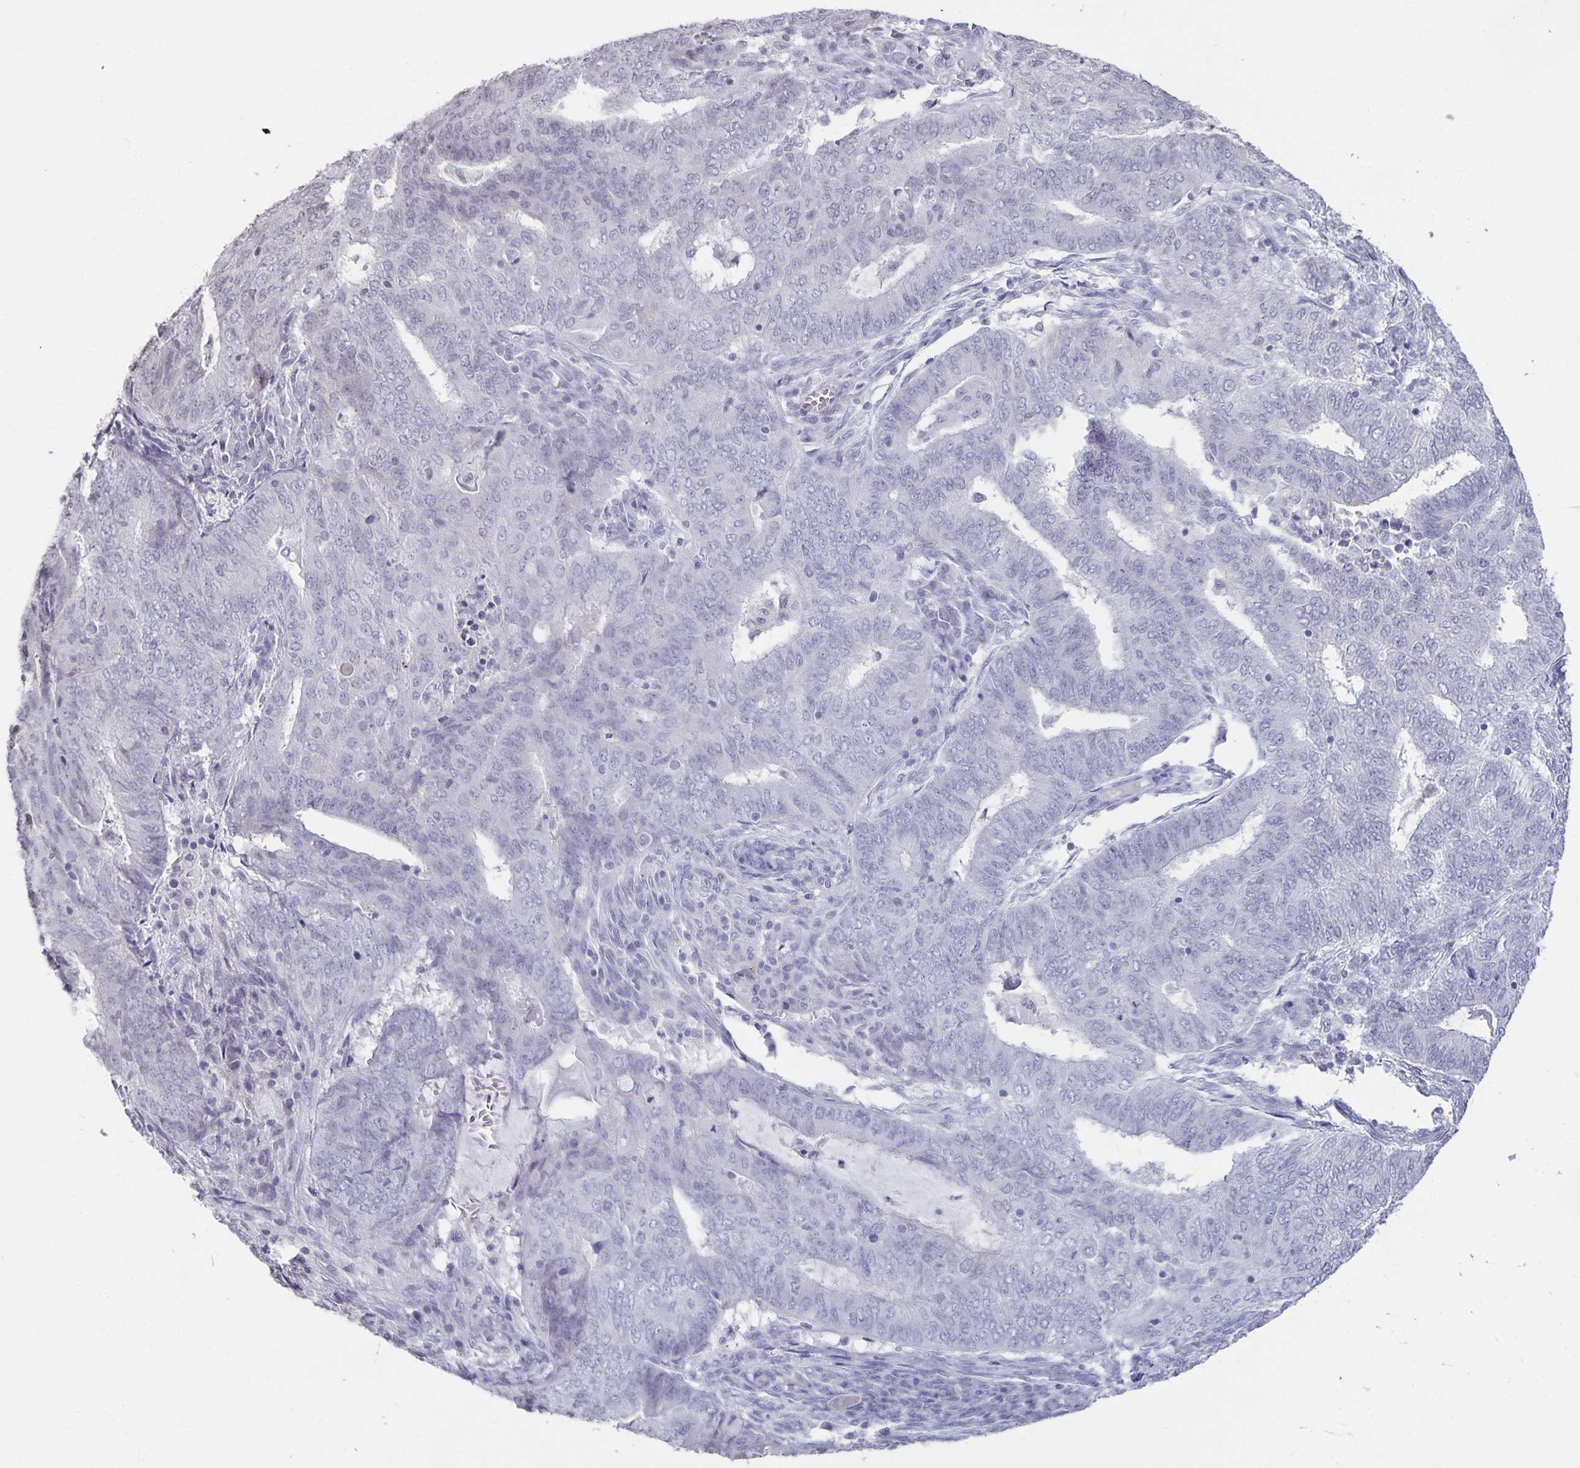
{"staining": {"intensity": "negative", "quantity": "none", "location": "none"}, "tissue": "endometrial cancer", "cell_type": "Tumor cells", "image_type": "cancer", "snomed": [{"axis": "morphology", "description": "Adenocarcinoma, NOS"}, {"axis": "topography", "description": "Endometrium"}], "caption": "An immunohistochemistry photomicrograph of endometrial cancer (adenocarcinoma) is shown. There is no staining in tumor cells of endometrial cancer (adenocarcinoma).", "gene": "AQP4", "patient": {"sex": "female", "age": 62}}